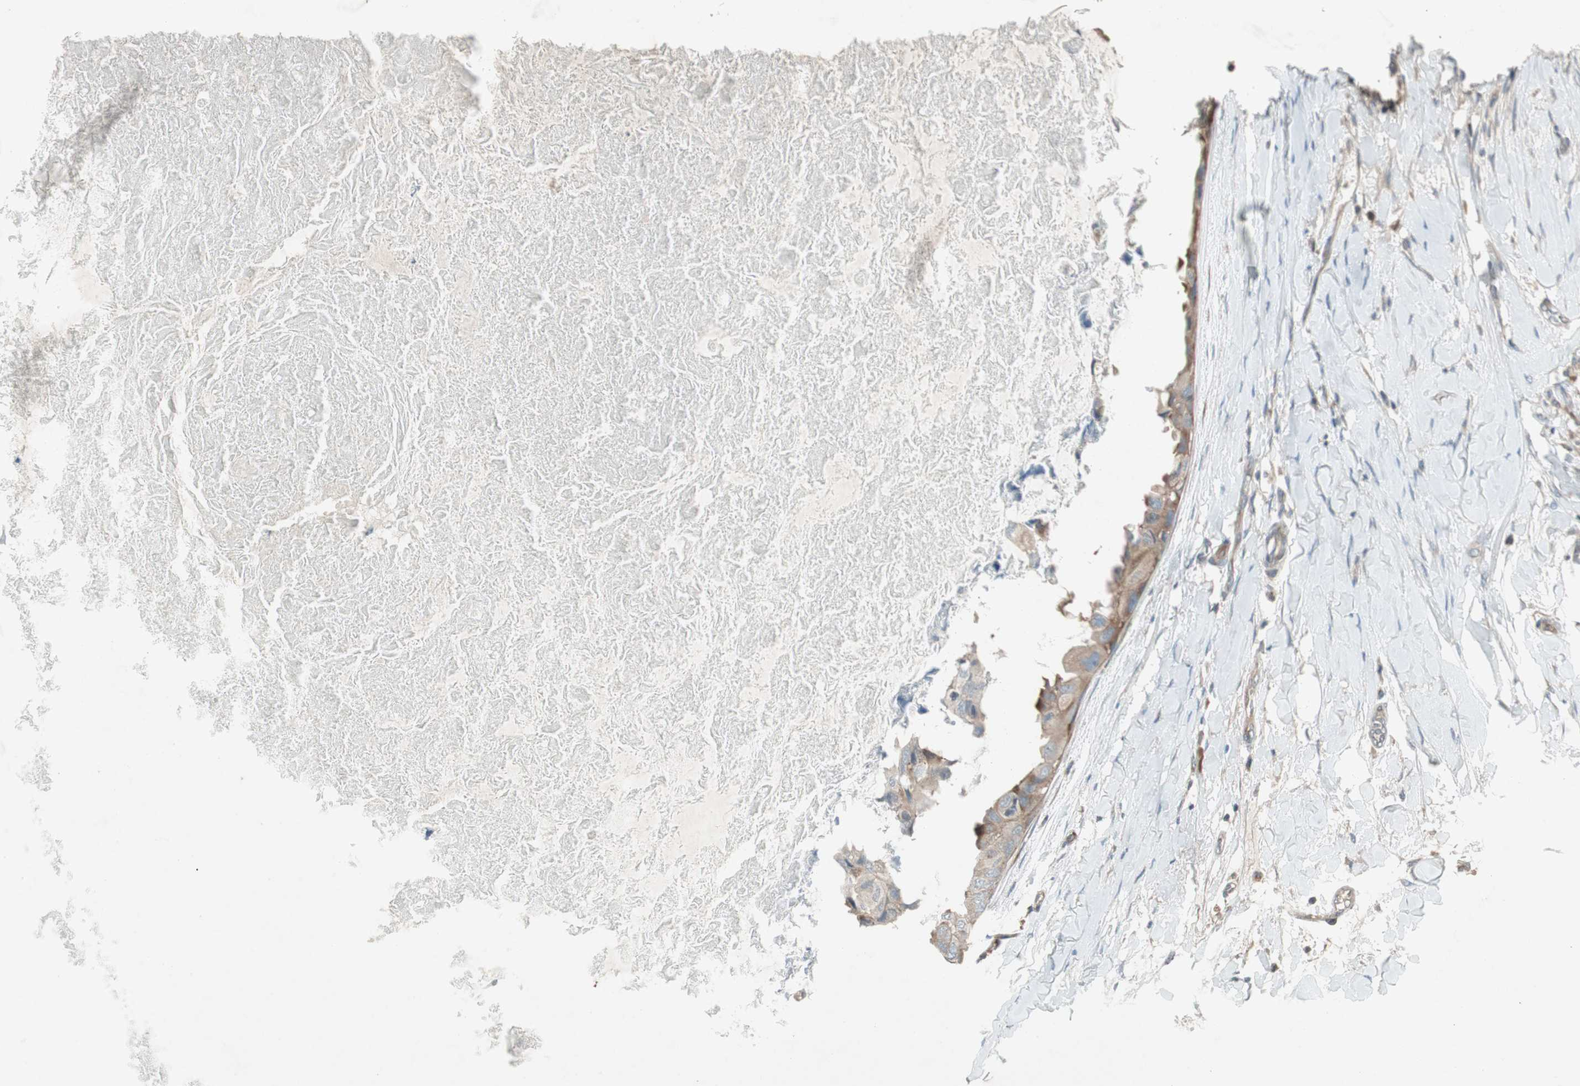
{"staining": {"intensity": "weak", "quantity": ">75%", "location": "cytoplasmic/membranous"}, "tissue": "breast cancer", "cell_type": "Tumor cells", "image_type": "cancer", "snomed": [{"axis": "morphology", "description": "Duct carcinoma"}, {"axis": "topography", "description": "Breast"}], "caption": "High-magnification brightfield microscopy of breast infiltrating ductal carcinoma stained with DAB (3,3'-diaminobenzidine) (brown) and counterstained with hematoxylin (blue). tumor cells exhibit weak cytoplasmic/membranous expression is seen in approximately>75% of cells.", "gene": "PANK2", "patient": {"sex": "female", "age": 40}}